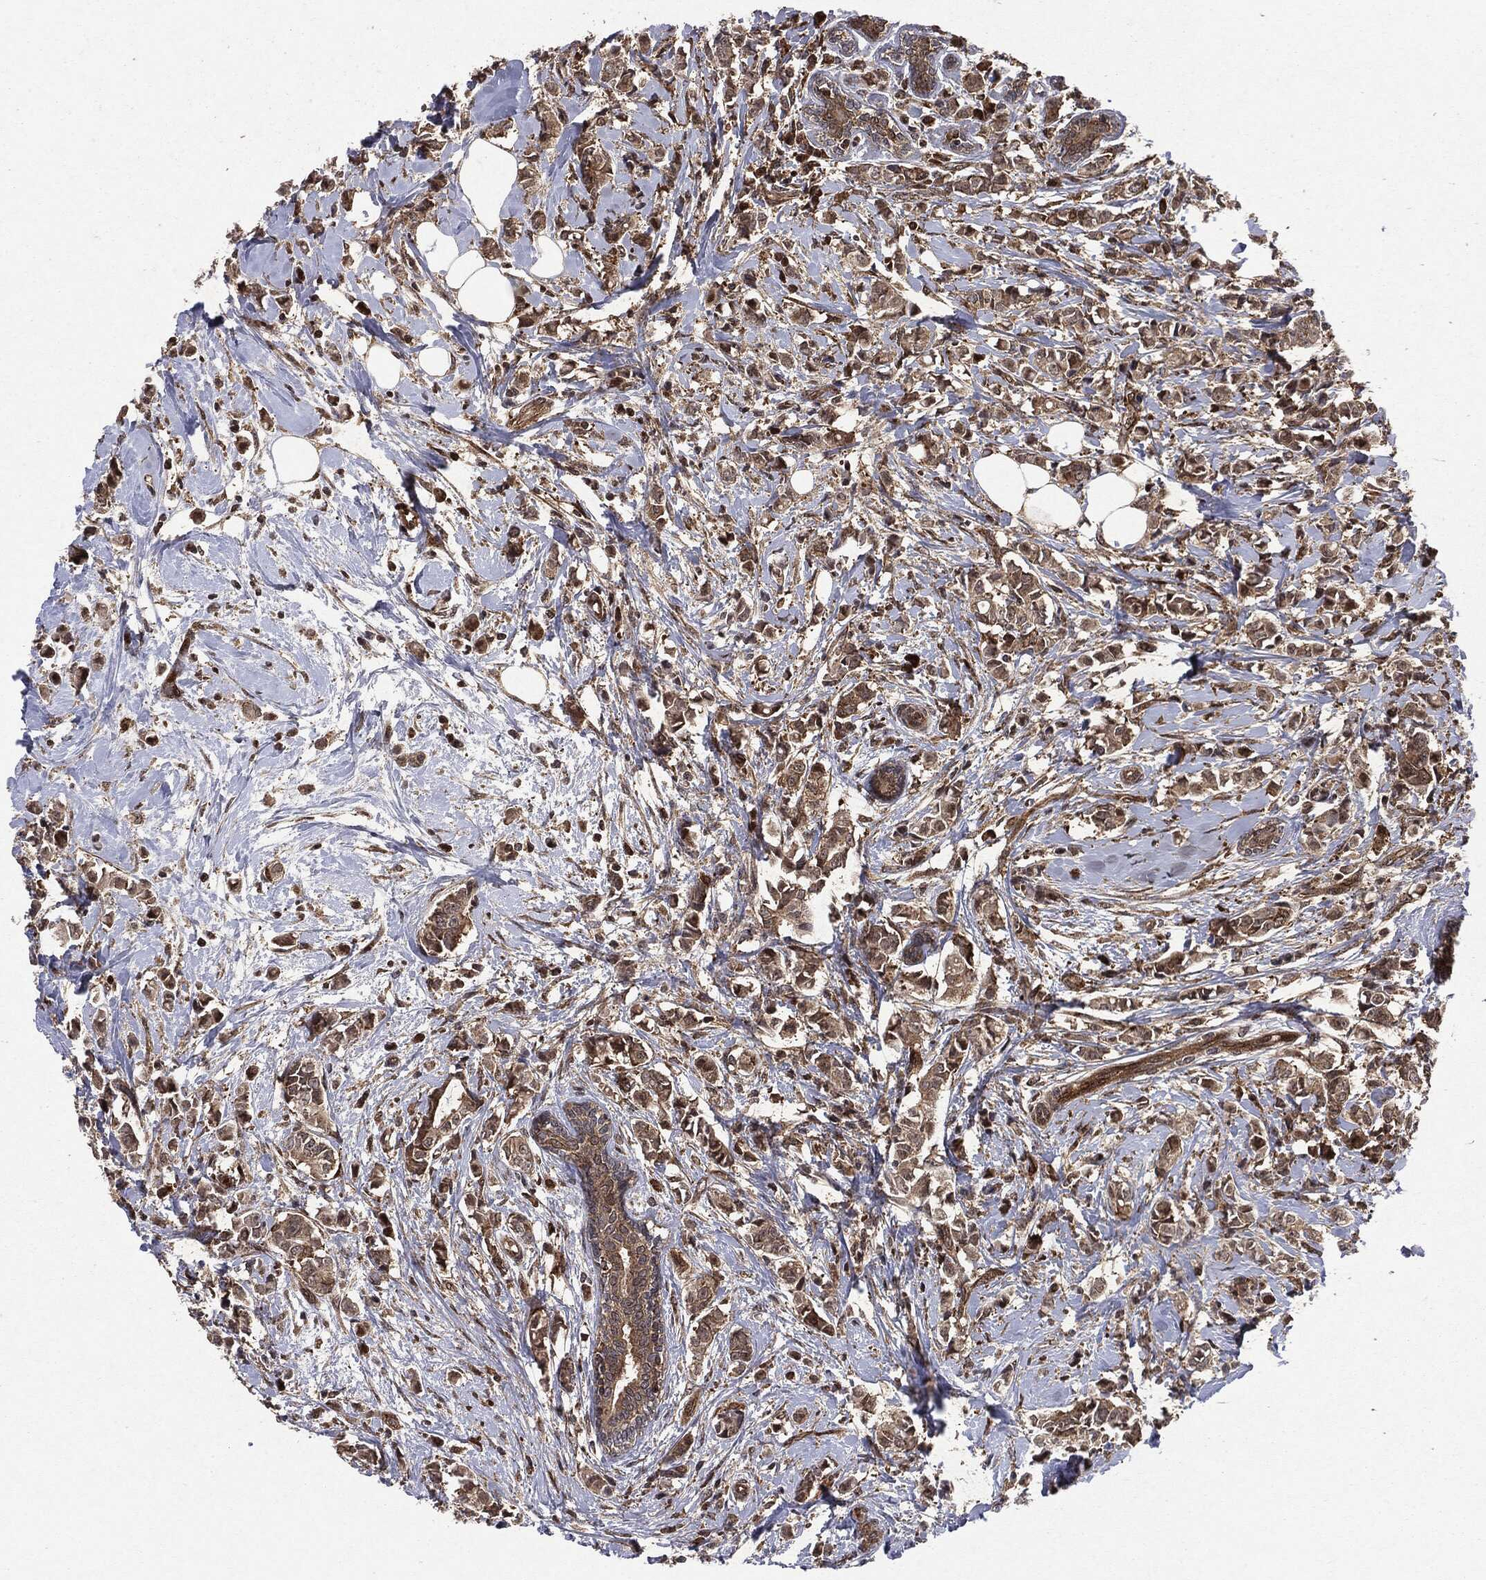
{"staining": {"intensity": "weak", "quantity": ">75%", "location": "cytoplasmic/membranous"}, "tissue": "breast cancer", "cell_type": "Tumor cells", "image_type": "cancer", "snomed": [{"axis": "morphology", "description": "Normal tissue, NOS"}, {"axis": "morphology", "description": "Duct carcinoma"}, {"axis": "topography", "description": "Breast"}], "caption": "Protein staining of intraductal carcinoma (breast) tissue exhibits weak cytoplasmic/membranous expression in about >75% of tumor cells.", "gene": "OTUB1", "patient": {"sex": "female", "age": 44}}